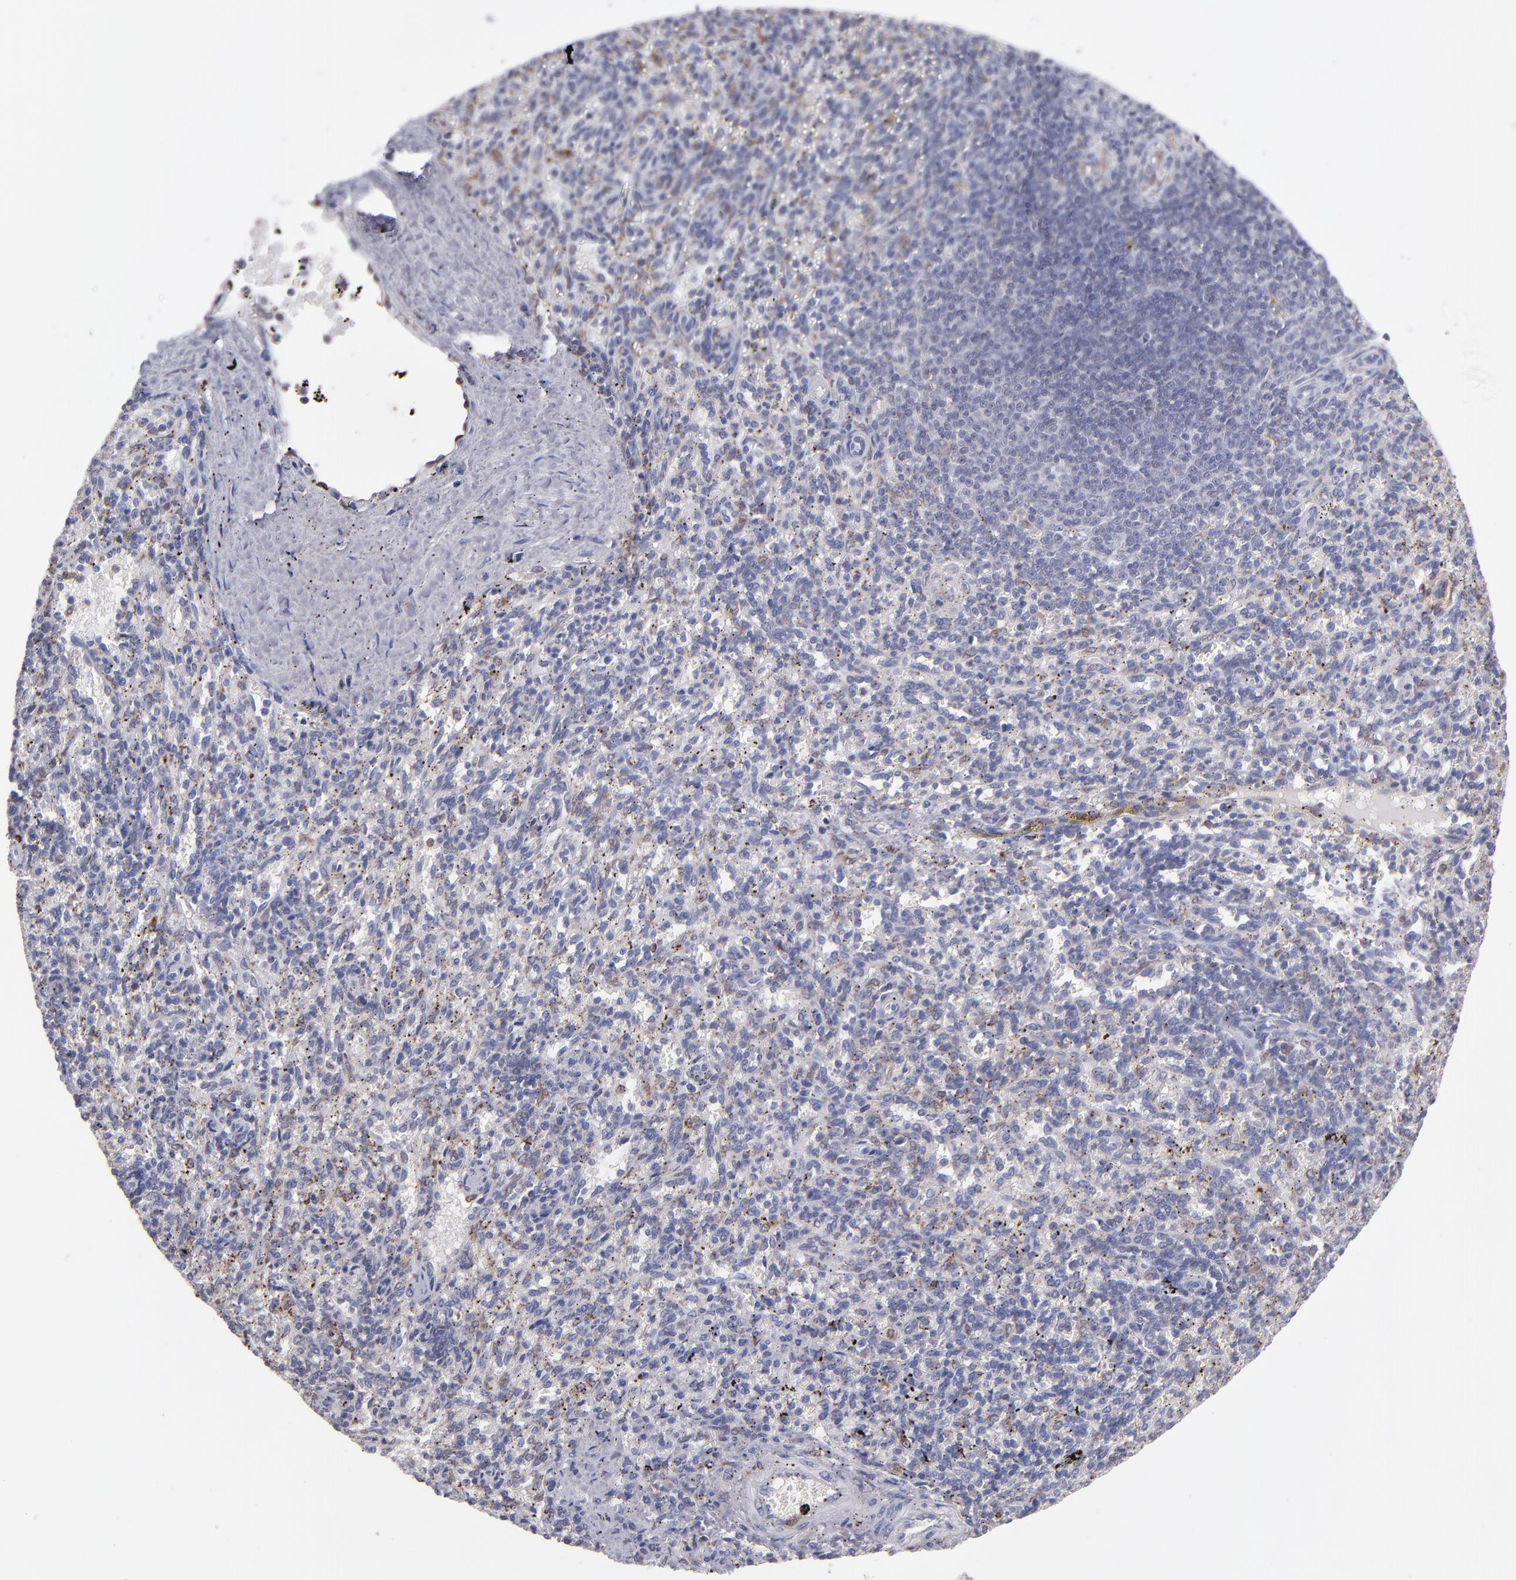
{"staining": {"intensity": "negative", "quantity": "none", "location": "none"}, "tissue": "spleen", "cell_type": "Cells in red pulp", "image_type": "normal", "snomed": [{"axis": "morphology", "description": "Normal tissue, NOS"}, {"axis": "topography", "description": "Spleen"}], "caption": "The micrograph exhibits no staining of cells in red pulp in unremarkable spleen.", "gene": "PTGS1", "patient": {"sex": "female", "age": 10}}